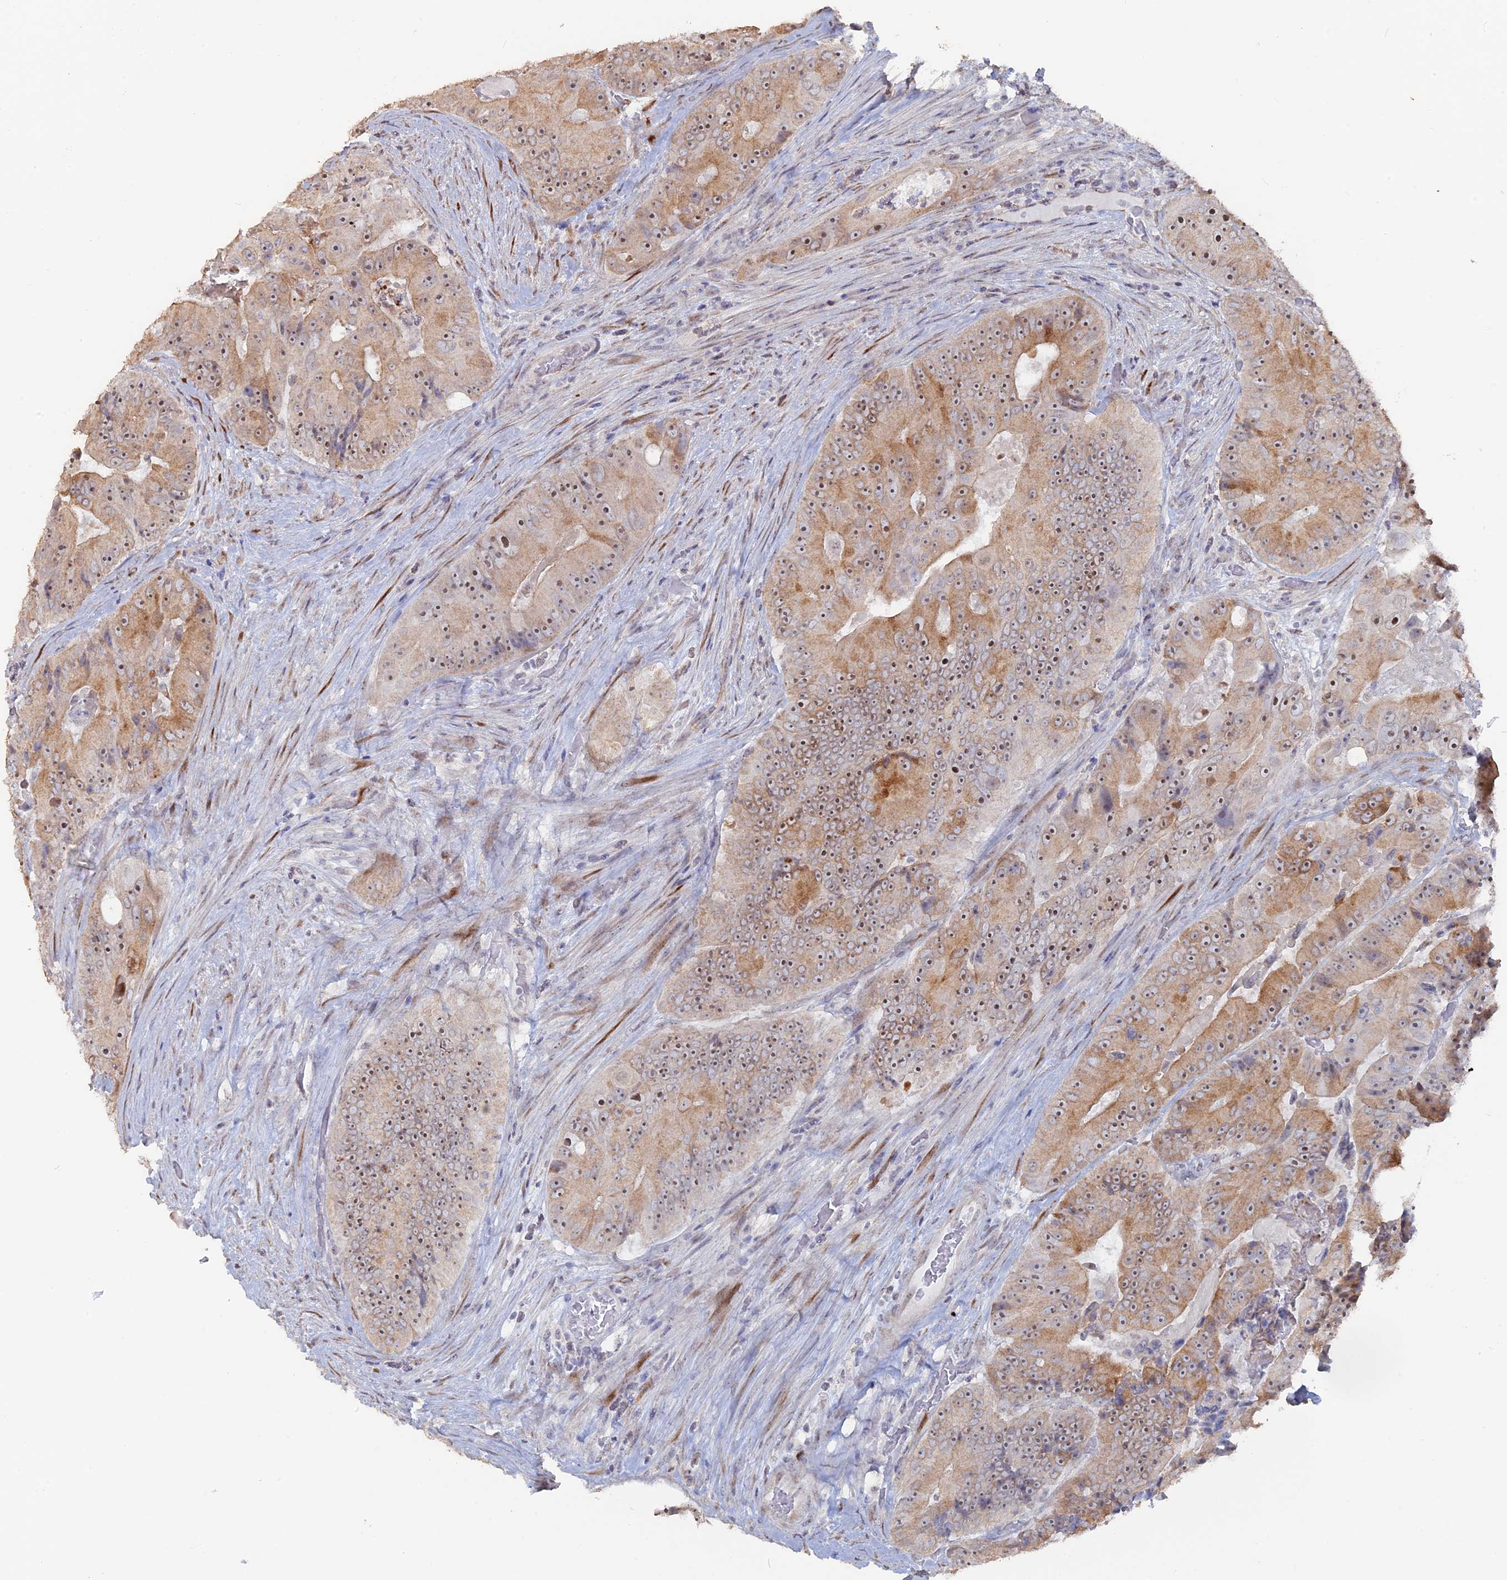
{"staining": {"intensity": "moderate", "quantity": ">75%", "location": "cytoplasmic/membranous,nuclear"}, "tissue": "colorectal cancer", "cell_type": "Tumor cells", "image_type": "cancer", "snomed": [{"axis": "morphology", "description": "Adenocarcinoma, NOS"}, {"axis": "topography", "description": "Colon"}], "caption": "Immunohistochemistry (IHC) of human colorectal cancer reveals medium levels of moderate cytoplasmic/membranous and nuclear positivity in approximately >75% of tumor cells.", "gene": "SEMG2", "patient": {"sex": "female", "age": 86}}